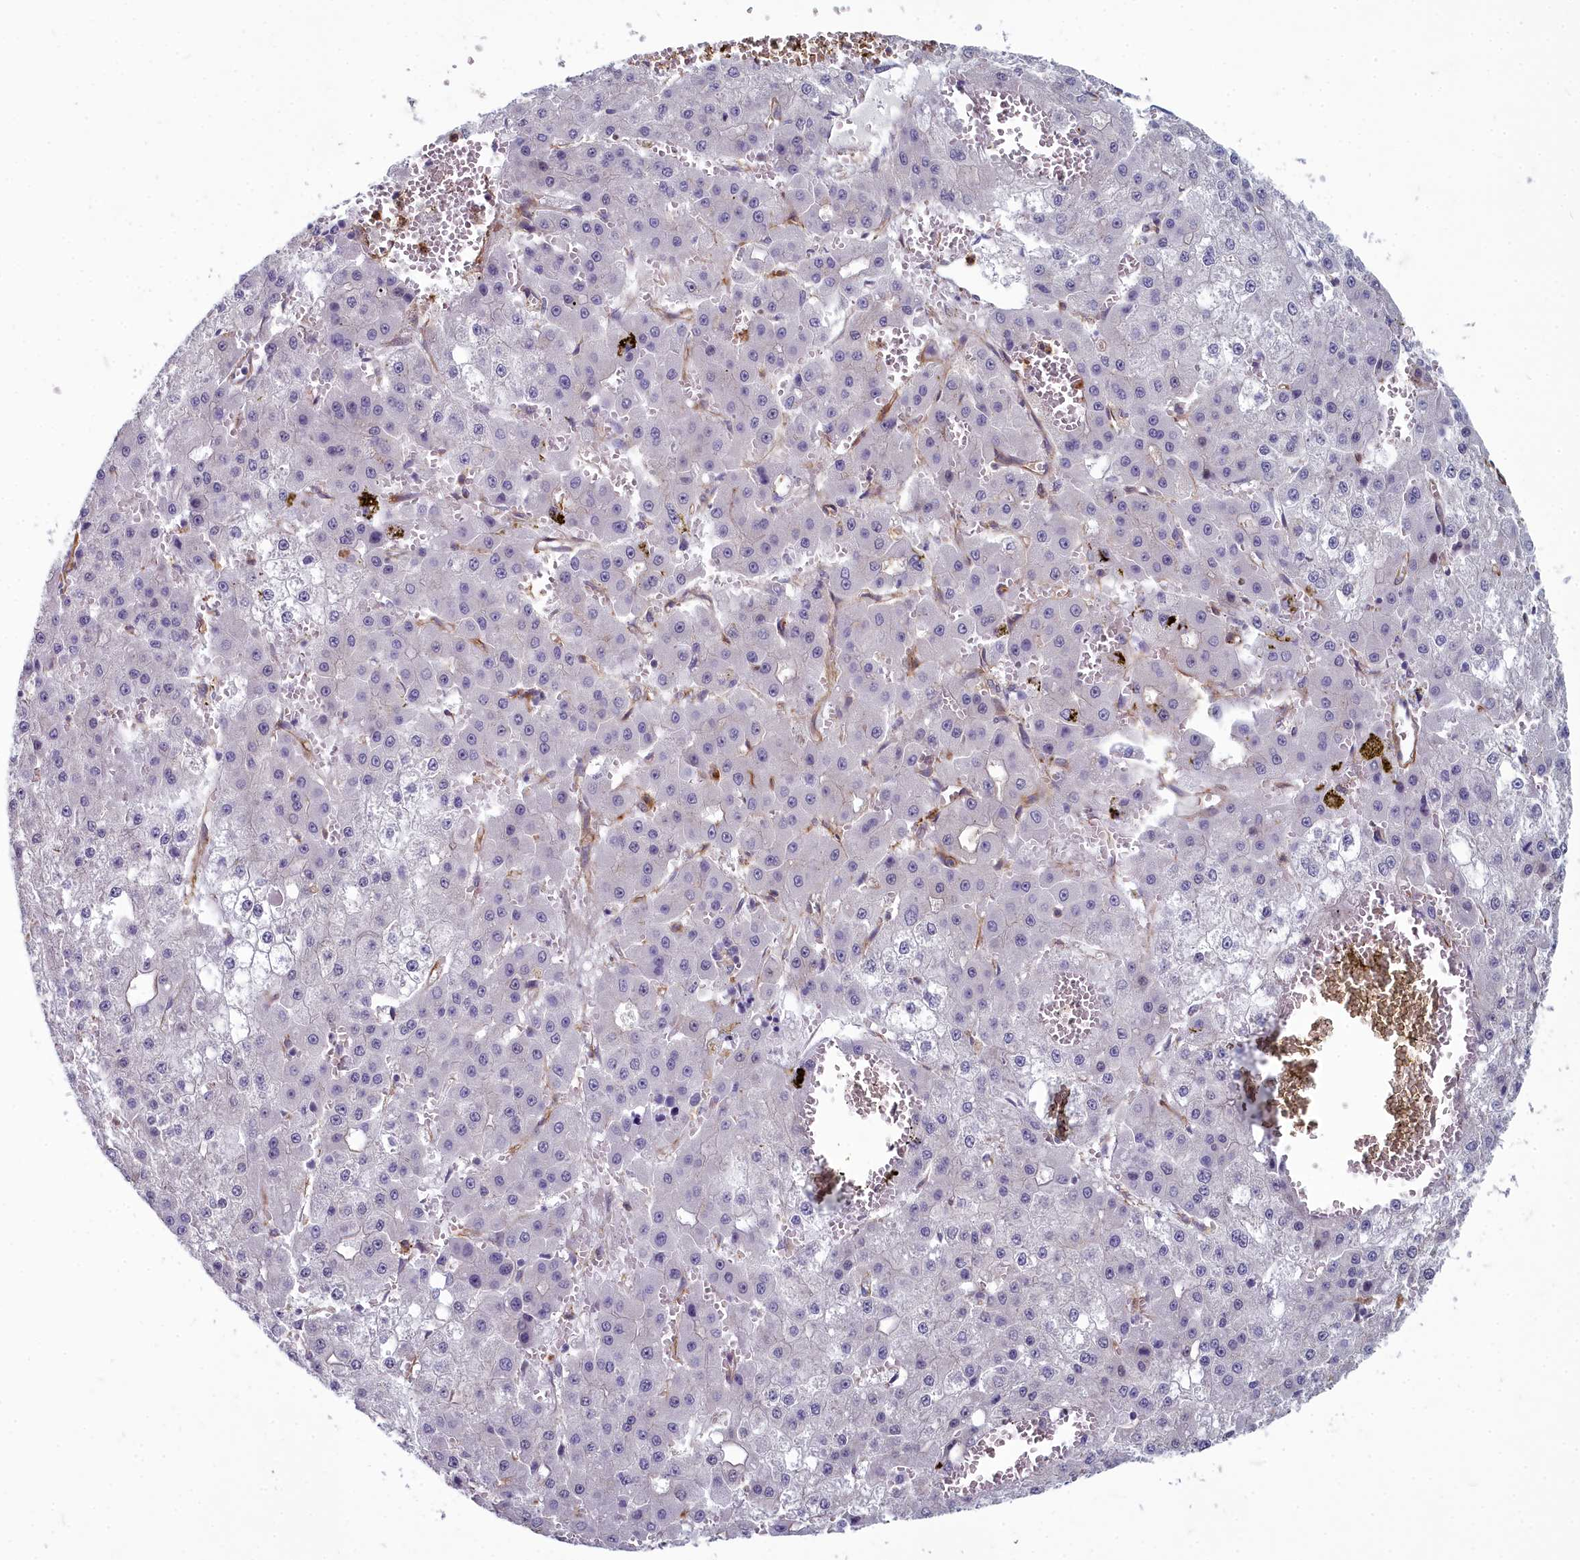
{"staining": {"intensity": "negative", "quantity": "none", "location": "none"}, "tissue": "liver cancer", "cell_type": "Tumor cells", "image_type": "cancer", "snomed": [{"axis": "morphology", "description": "Carcinoma, Hepatocellular, NOS"}, {"axis": "topography", "description": "Liver"}], "caption": "An immunohistochemistry (IHC) micrograph of liver cancer is shown. There is no staining in tumor cells of liver cancer.", "gene": "ZNF626", "patient": {"sex": "male", "age": 47}}